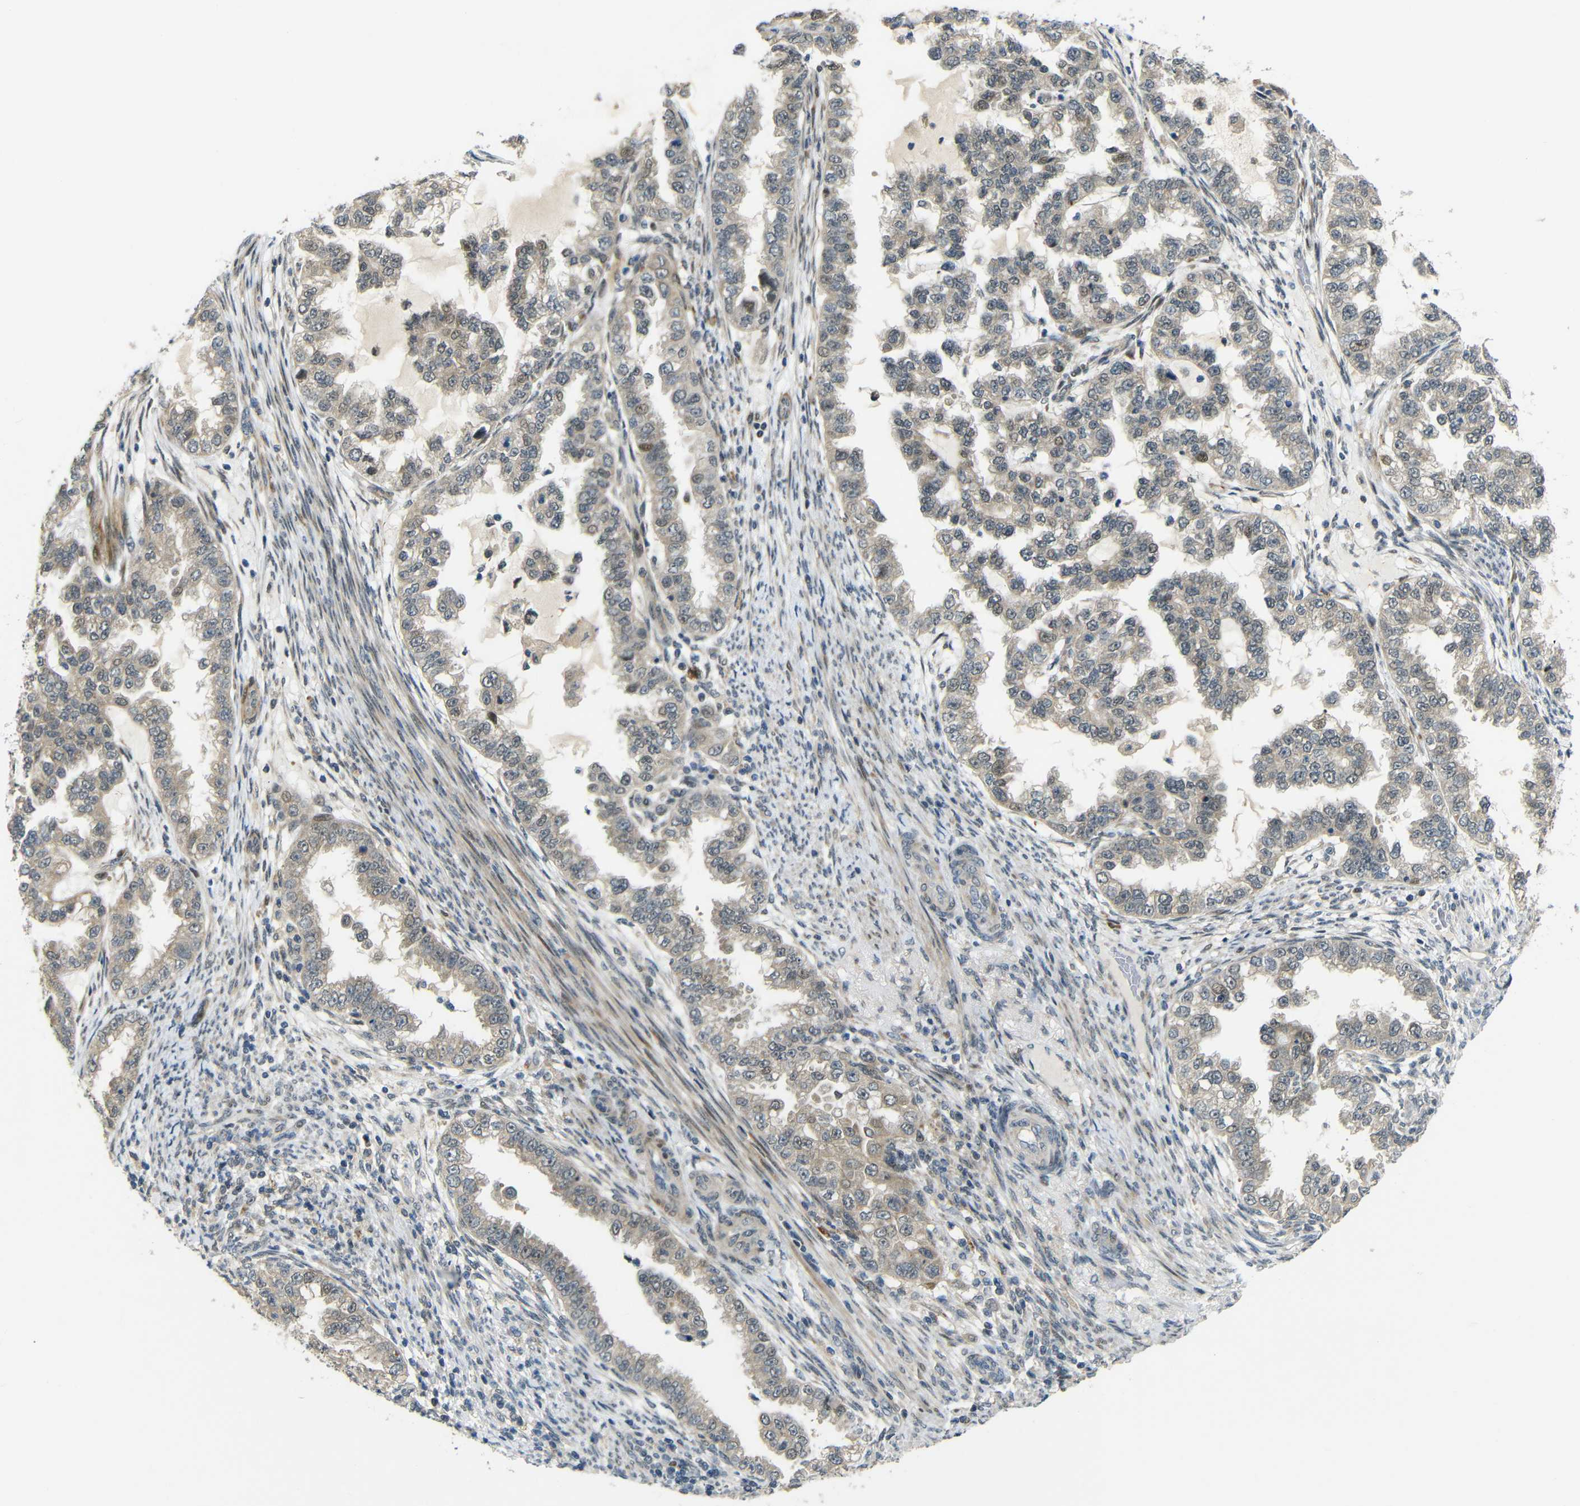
{"staining": {"intensity": "weak", "quantity": "<25%", "location": "cytoplasmic/membranous"}, "tissue": "endometrial cancer", "cell_type": "Tumor cells", "image_type": "cancer", "snomed": [{"axis": "morphology", "description": "Adenocarcinoma, NOS"}, {"axis": "topography", "description": "Endometrium"}], "caption": "Tumor cells are negative for protein expression in human endometrial cancer.", "gene": "SYDE1", "patient": {"sex": "female", "age": 85}}